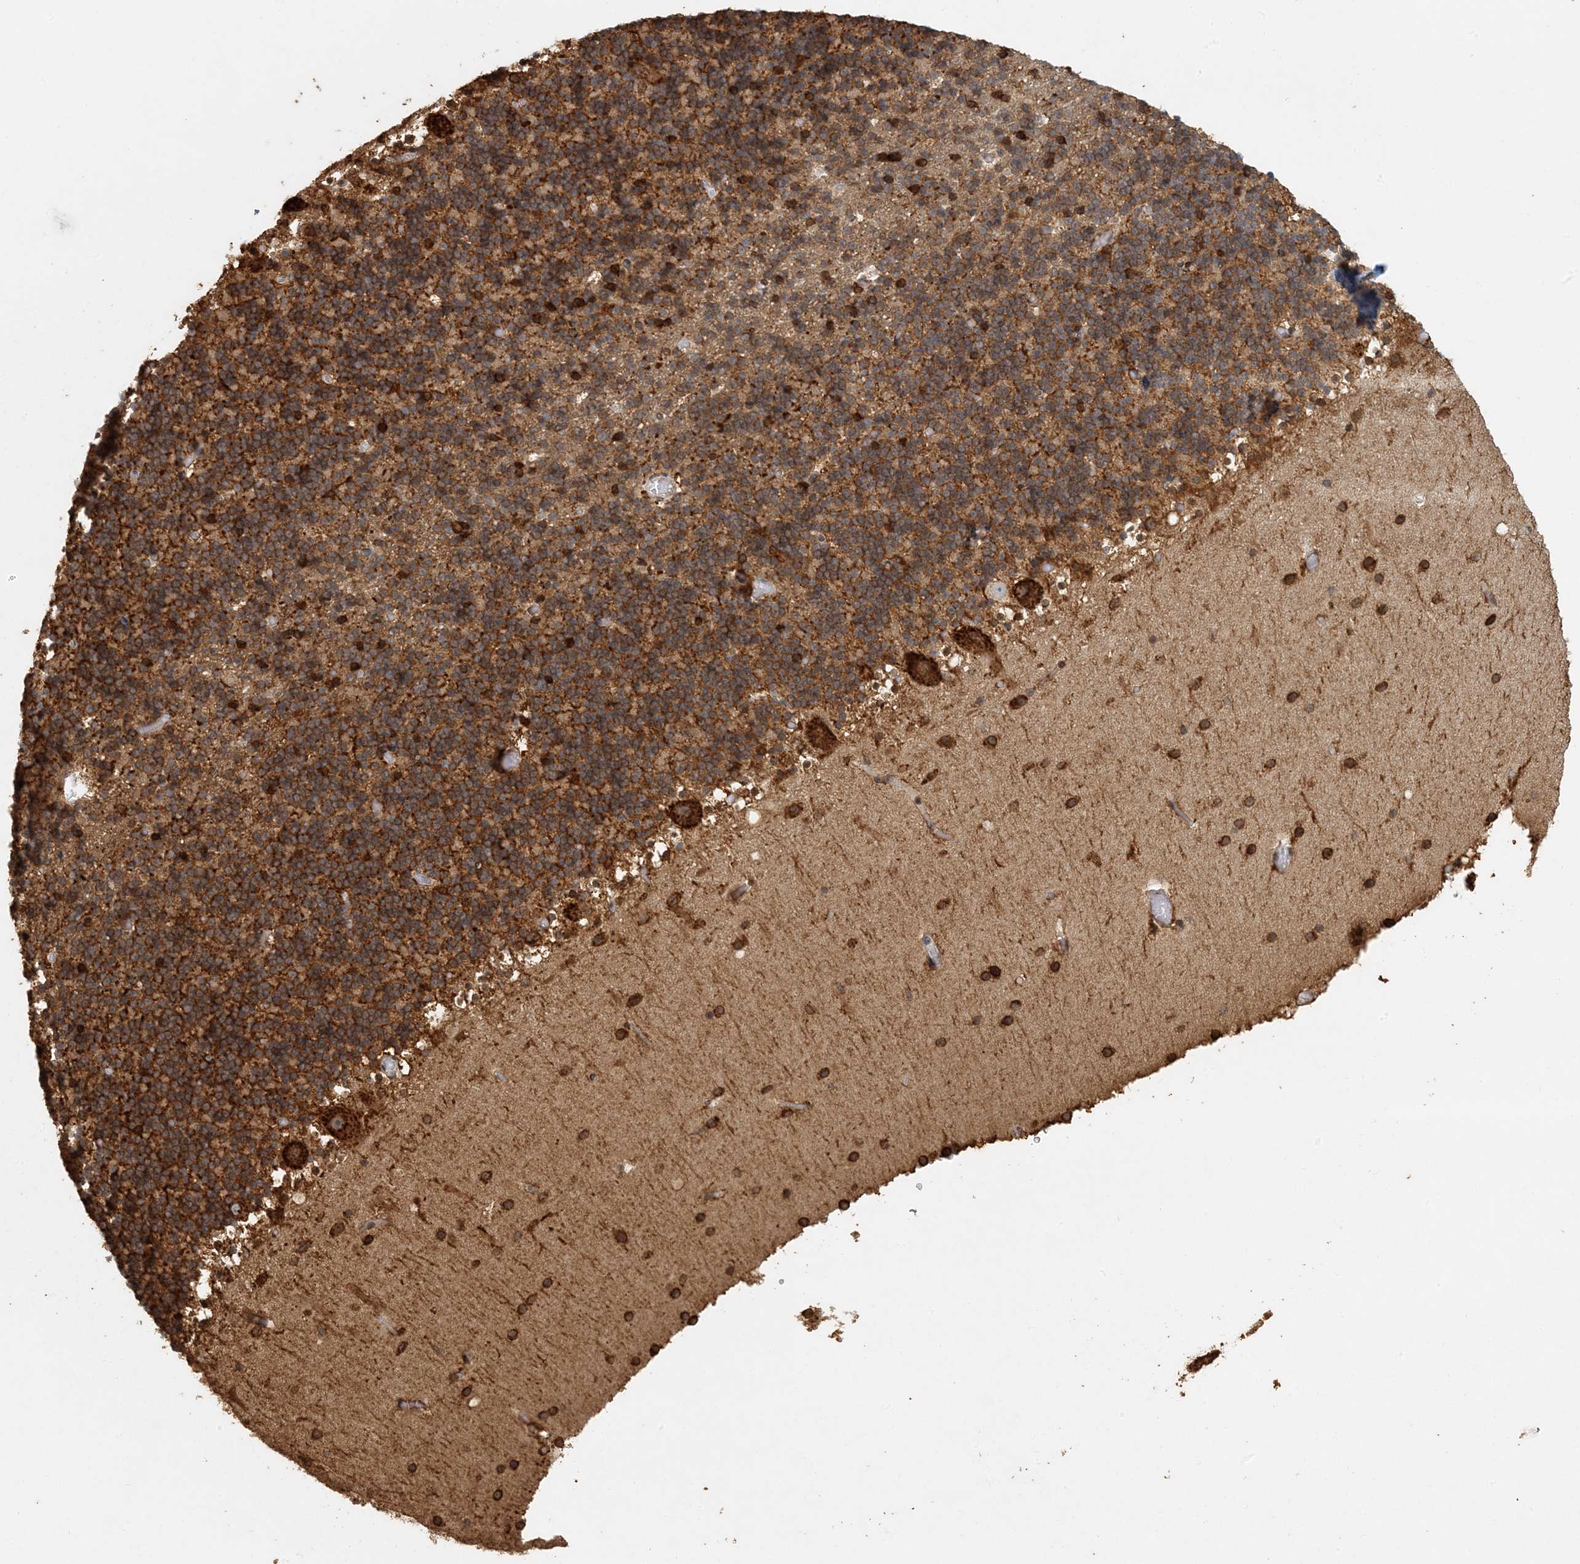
{"staining": {"intensity": "strong", "quantity": "25%-75%", "location": "cytoplasmic/membranous"}, "tissue": "cerebellum", "cell_type": "Cells in granular layer", "image_type": "normal", "snomed": [{"axis": "morphology", "description": "Normal tissue, NOS"}, {"axis": "topography", "description": "Cerebellum"}], "caption": "Cells in granular layer reveal high levels of strong cytoplasmic/membranous expression in about 25%-75% of cells in normal cerebellum. The staining was performed using DAB (3,3'-diaminobenzidine), with brown indicating positive protein expression. Nuclei are stained blue with hematoxylin.", "gene": "AK9", "patient": {"sex": "male", "age": 57}}